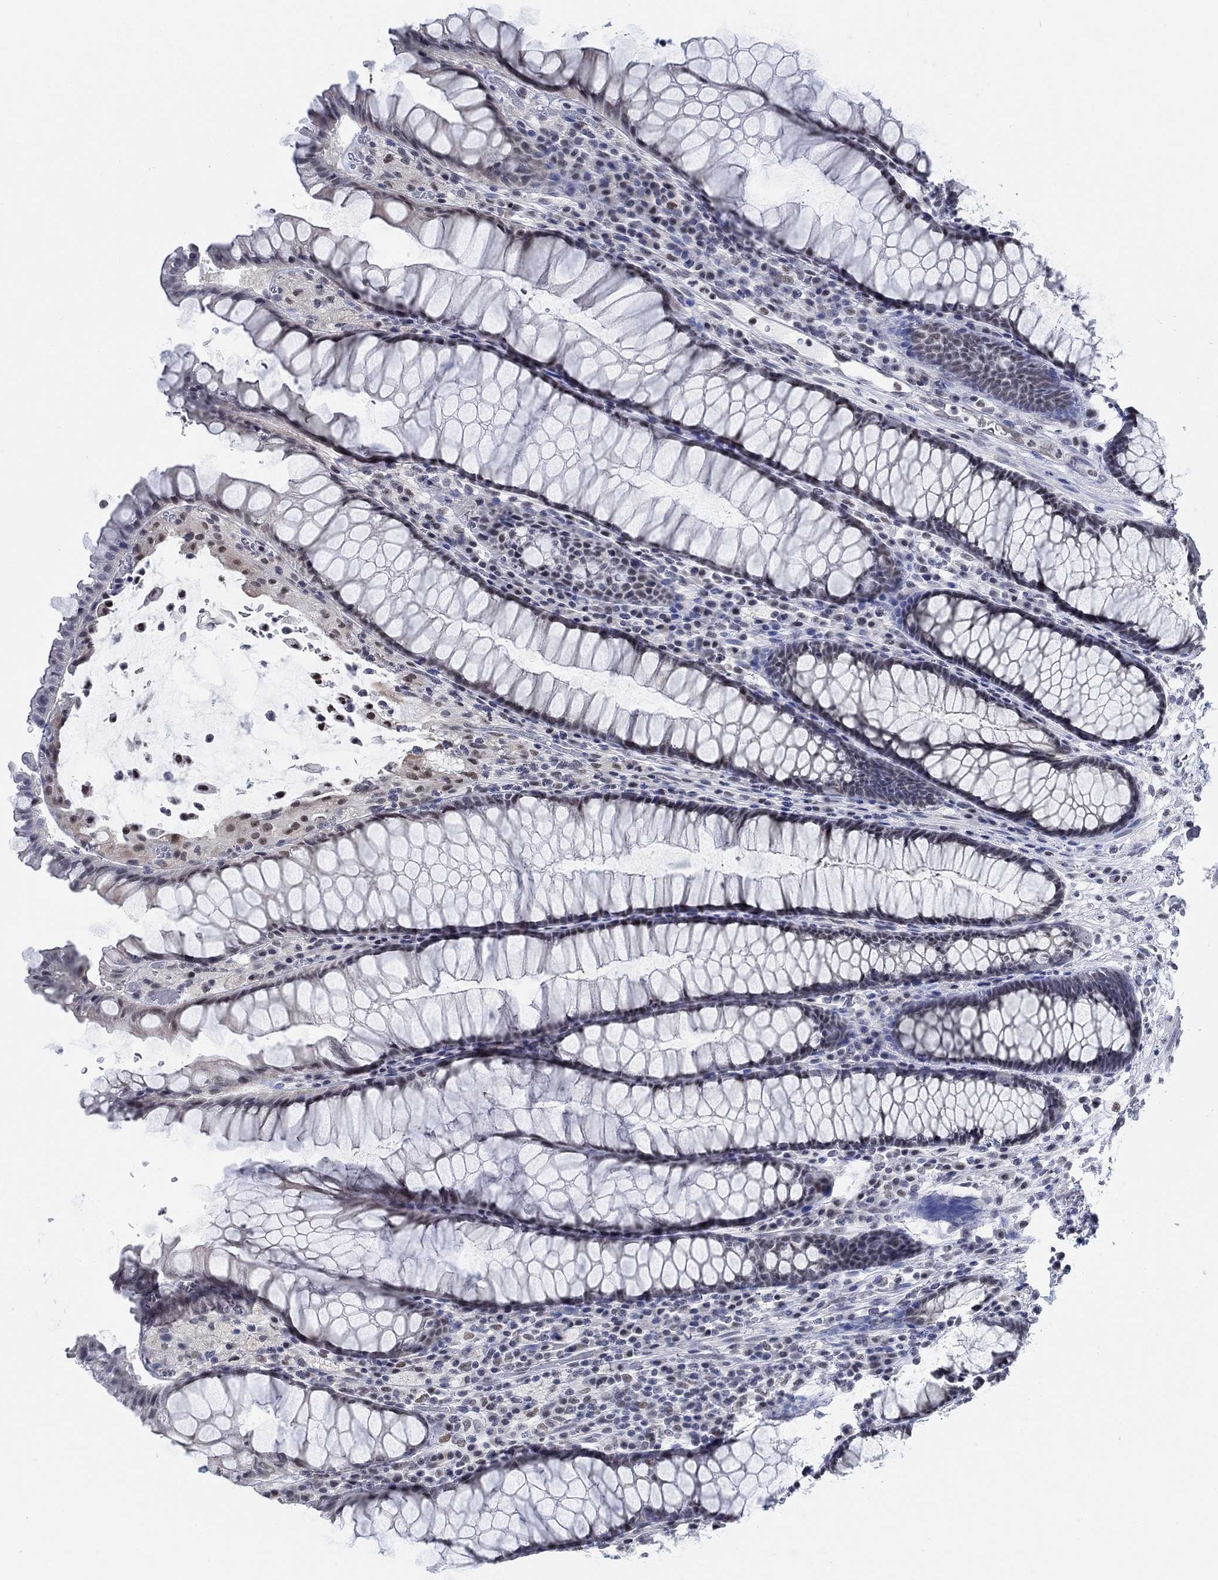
{"staining": {"intensity": "negative", "quantity": "none", "location": "none"}, "tissue": "rectum", "cell_type": "Glandular cells", "image_type": "normal", "snomed": [{"axis": "morphology", "description": "Normal tissue, NOS"}, {"axis": "topography", "description": "Rectum"}], "caption": "DAB immunohistochemical staining of benign human rectum exhibits no significant expression in glandular cells.", "gene": "KCNH8", "patient": {"sex": "female", "age": 68}}